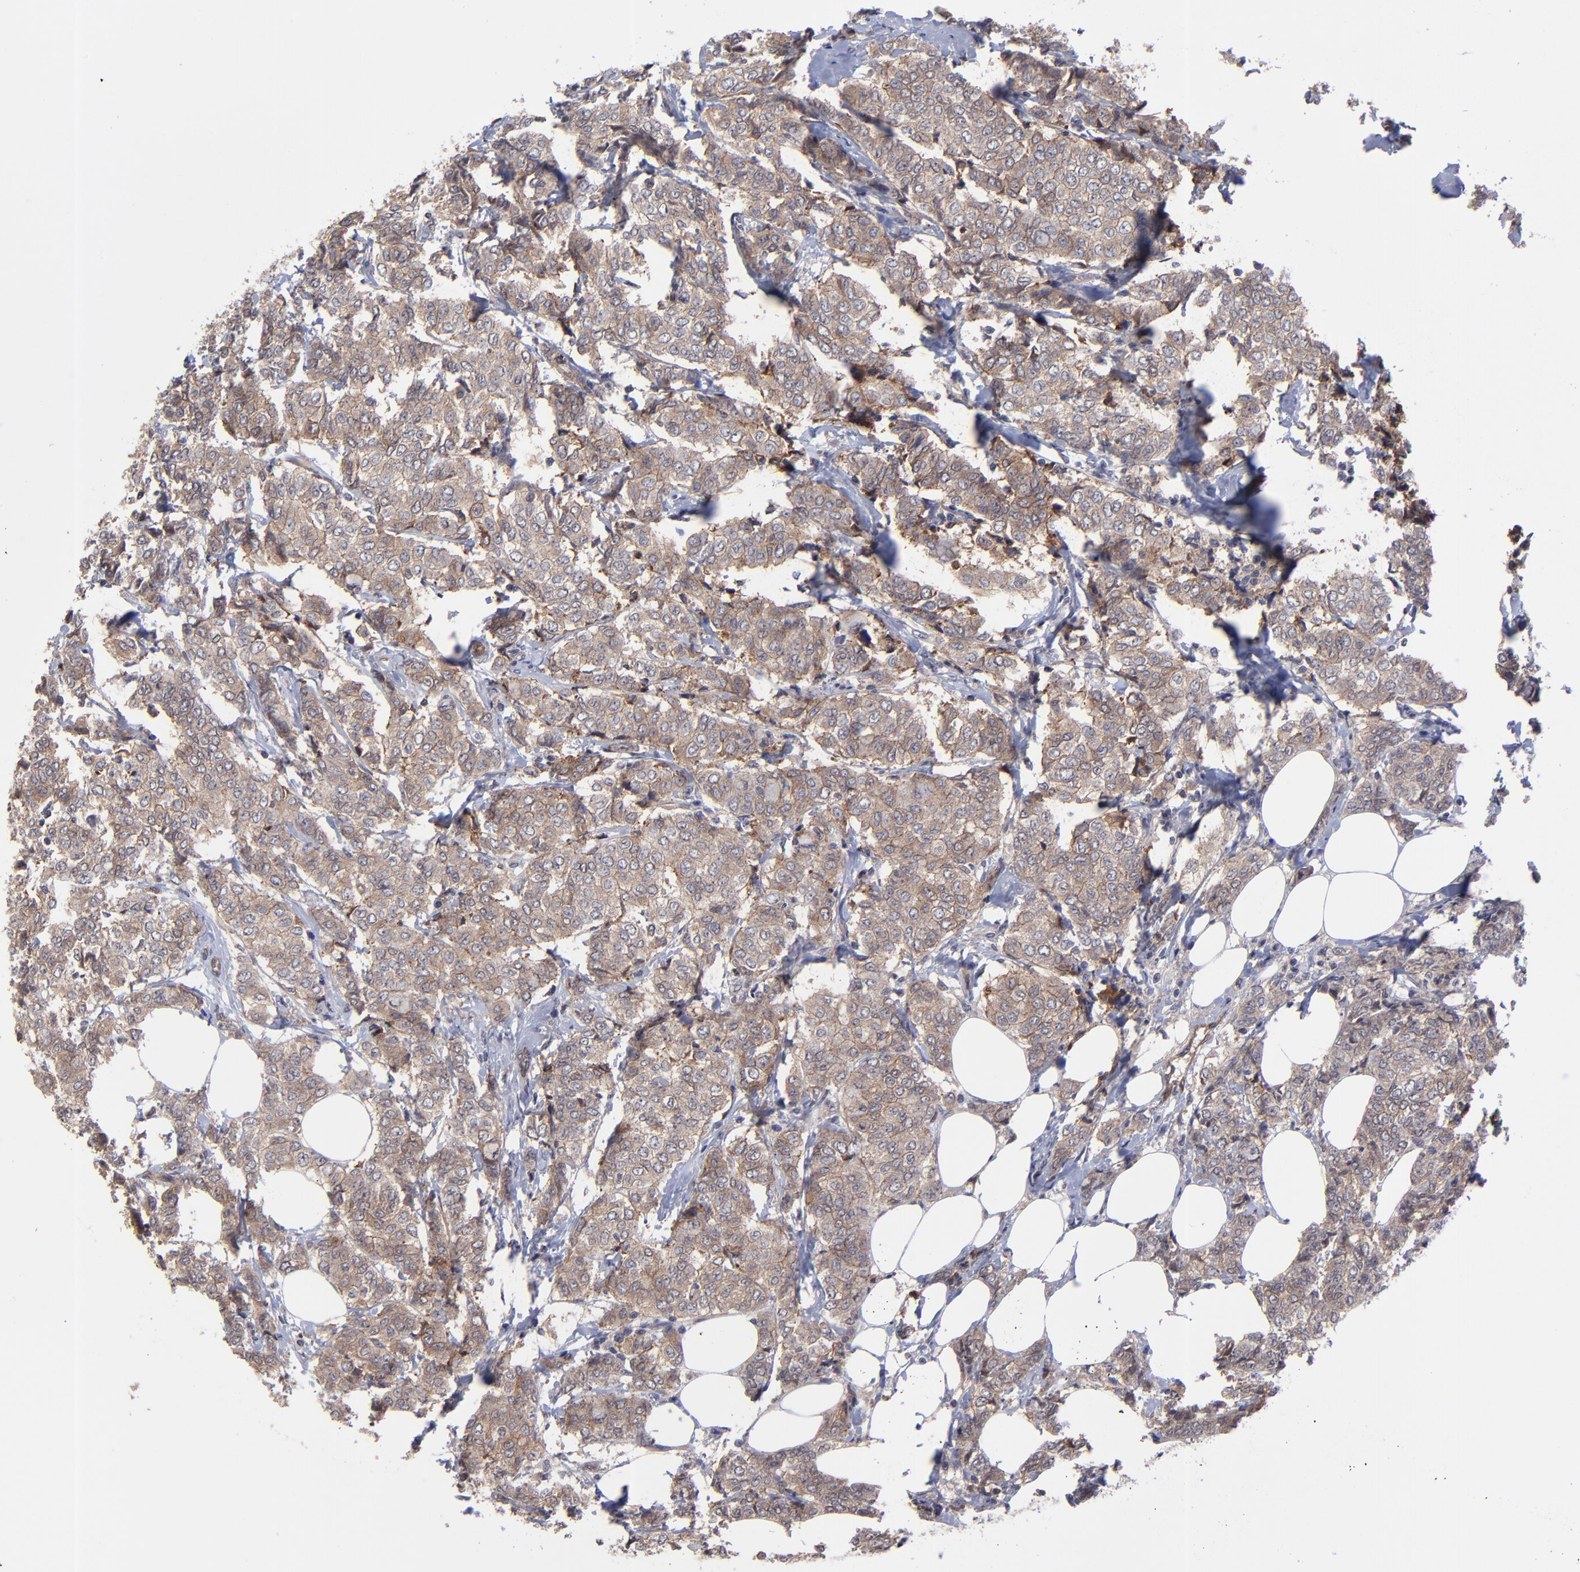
{"staining": {"intensity": "moderate", "quantity": ">75%", "location": "cytoplasmic/membranous"}, "tissue": "breast cancer", "cell_type": "Tumor cells", "image_type": "cancer", "snomed": [{"axis": "morphology", "description": "Lobular carcinoma"}, {"axis": "topography", "description": "Breast"}], "caption": "Moderate cytoplasmic/membranous positivity is appreciated in approximately >75% of tumor cells in breast cancer (lobular carcinoma).", "gene": "ZNF780B", "patient": {"sex": "female", "age": 60}}